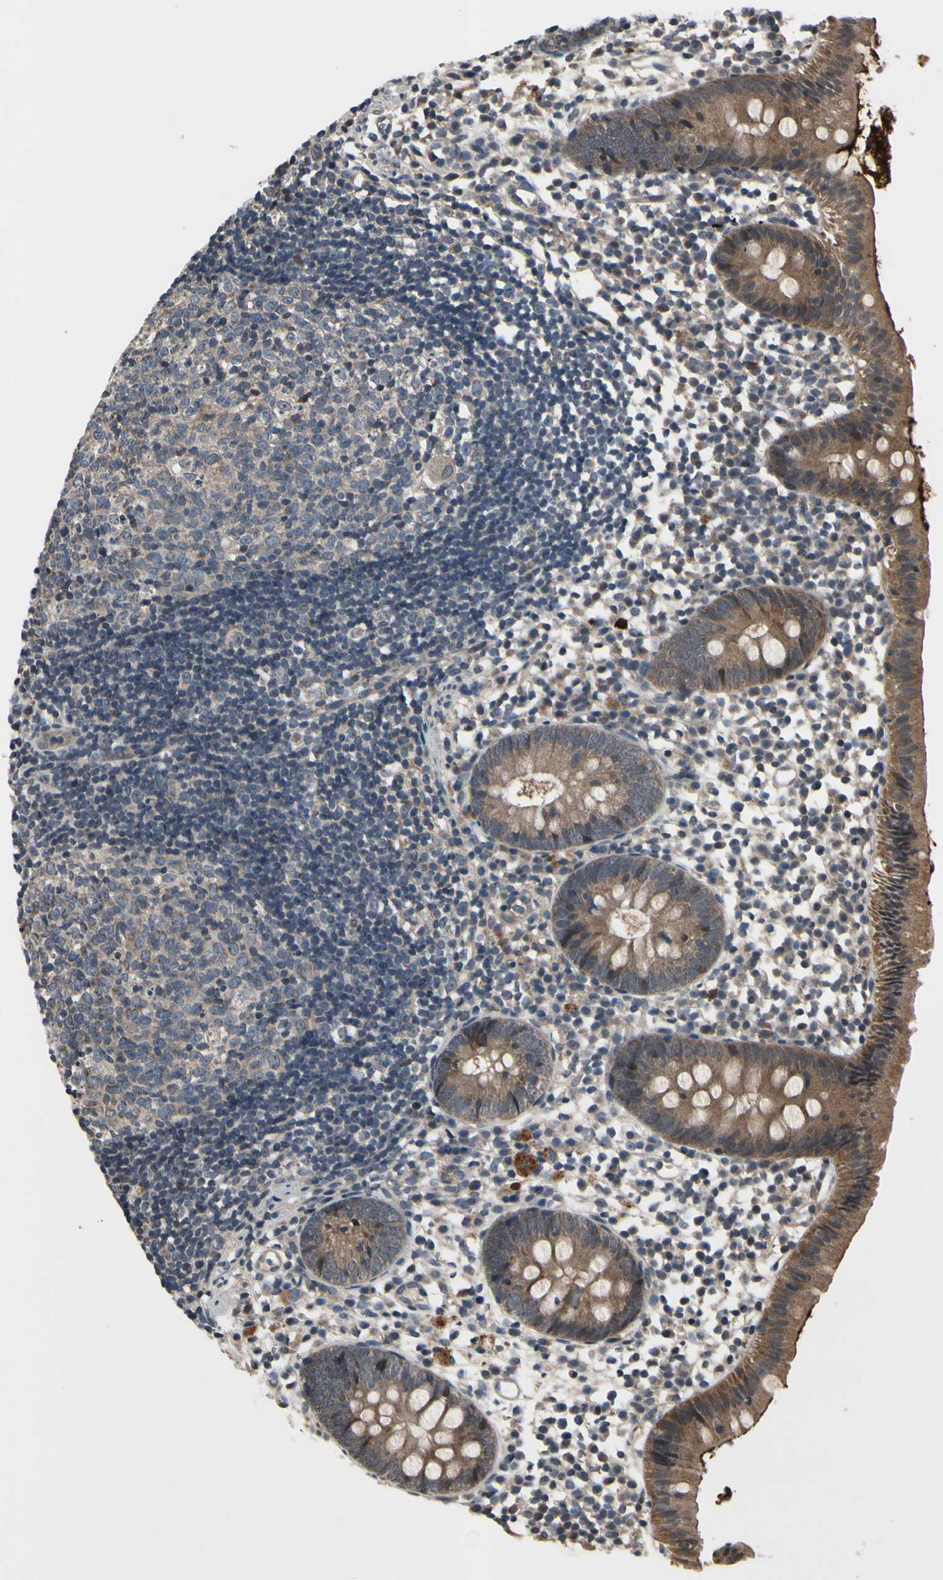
{"staining": {"intensity": "moderate", "quantity": ">75%", "location": "cytoplasmic/membranous"}, "tissue": "appendix", "cell_type": "Glandular cells", "image_type": "normal", "snomed": [{"axis": "morphology", "description": "Normal tissue, NOS"}, {"axis": "topography", "description": "Appendix"}], "caption": "Moderate cytoplasmic/membranous positivity is present in approximately >75% of glandular cells in normal appendix. (IHC, brightfield microscopy, high magnification).", "gene": "MBTPS2", "patient": {"sex": "female", "age": 20}}